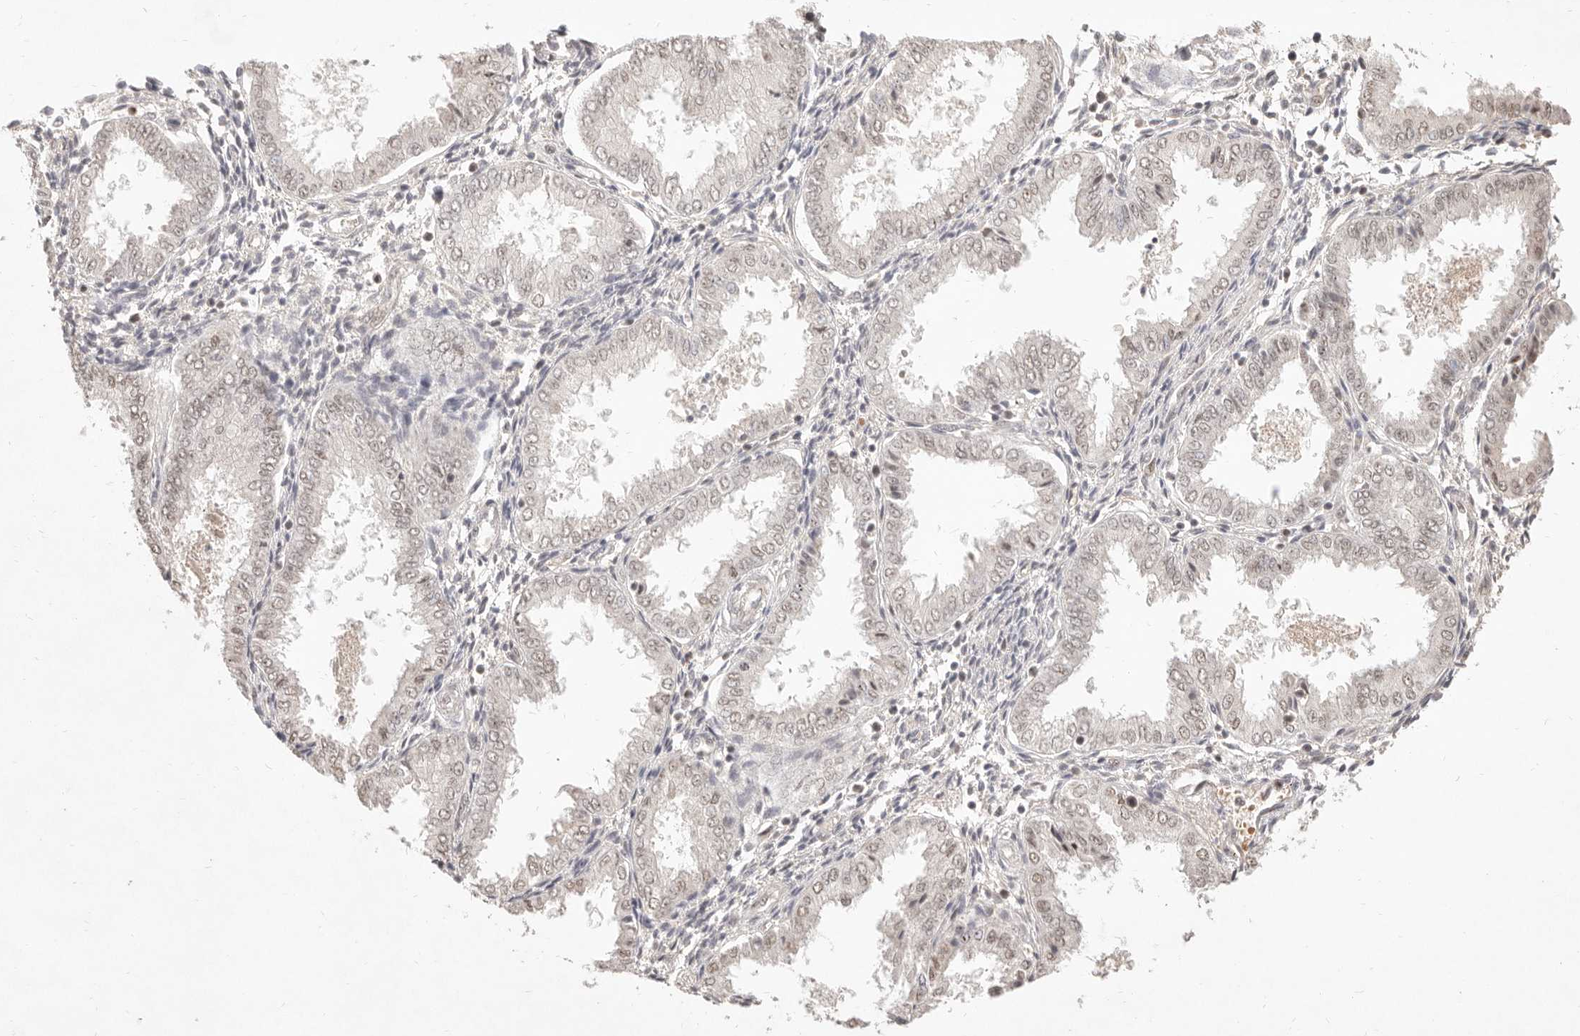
{"staining": {"intensity": "negative", "quantity": "none", "location": "none"}, "tissue": "endometrium", "cell_type": "Cells in endometrial stroma", "image_type": "normal", "snomed": [{"axis": "morphology", "description": "Normal tissue, NOS"}, {"axis": "topography", "description": "Endometrium"}], "caption": "High power microscopy micrograph of an immunohistochemistry (IHC) photomicrograph of normal endometrium, revealing no significant positivity in cells in endometrial stroma. The staining was performed using DAB to visualize the protein expression in brown, while the nuclei were stained in blue with hematoxylin (Magnification: 20x).", "gene": "MEP1A", "patient": {"sex": "female", "age": 33}}